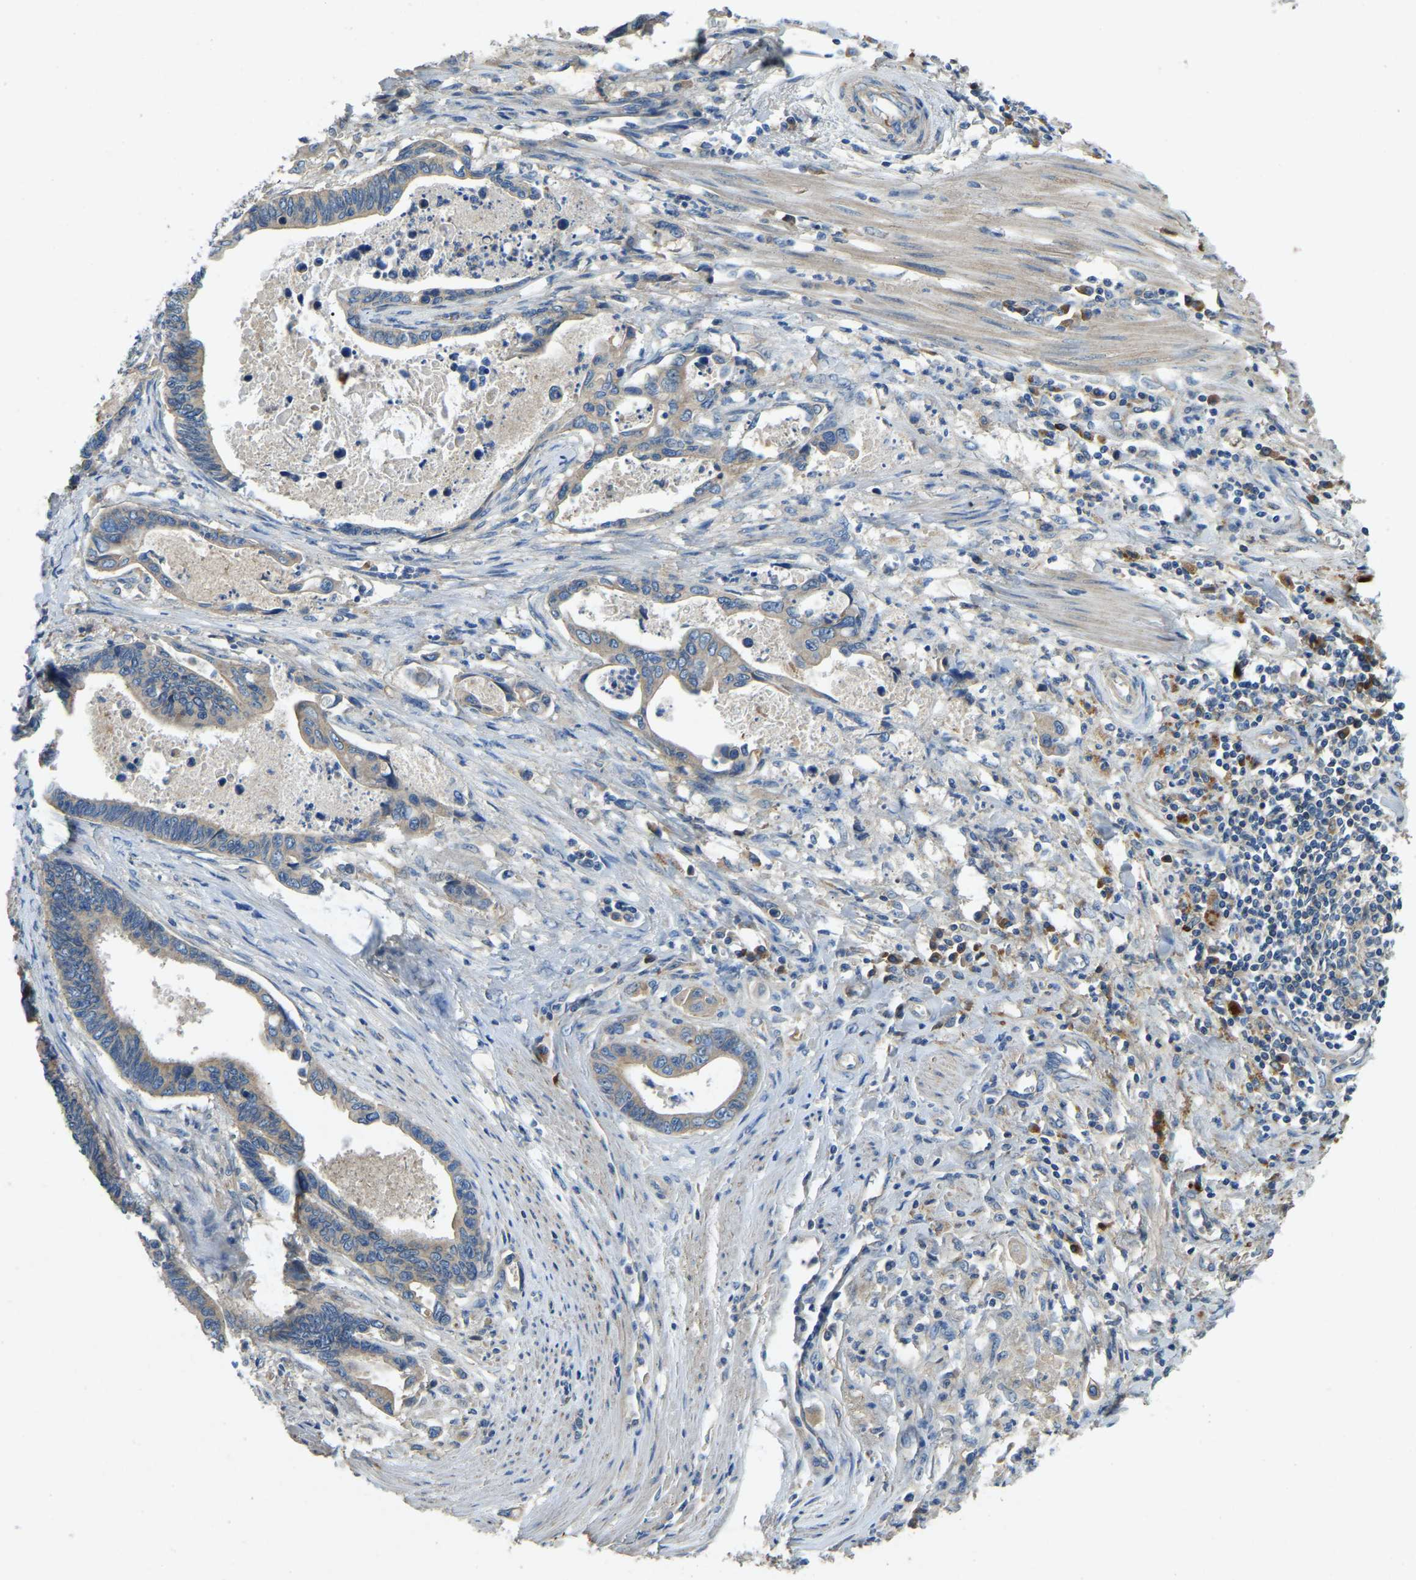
{"staining": {"intensity": "weak", "quantity": "<25%", "location": "cytoplasmic/membranous"}, "tissue": "pancreatic cancer", "cell_type": "Tumor cells", "image_type": "cancer", "snomed": [{"axis": "morphology", "description": "Adenocarcinoma, NOS"}, {"axis": "topography", "description": "Pancreas"}], "caption": "Tumor cells are negative for brown protein staining in pancreatic cancer (adenocarcinoma). (Stains: DAB IHC with hematoxylin counter stain, Microscopy: brightfield microscopy at high magnification).", "gene": "ATP8B1", "patient": {"sex": "female", "age": 70}}